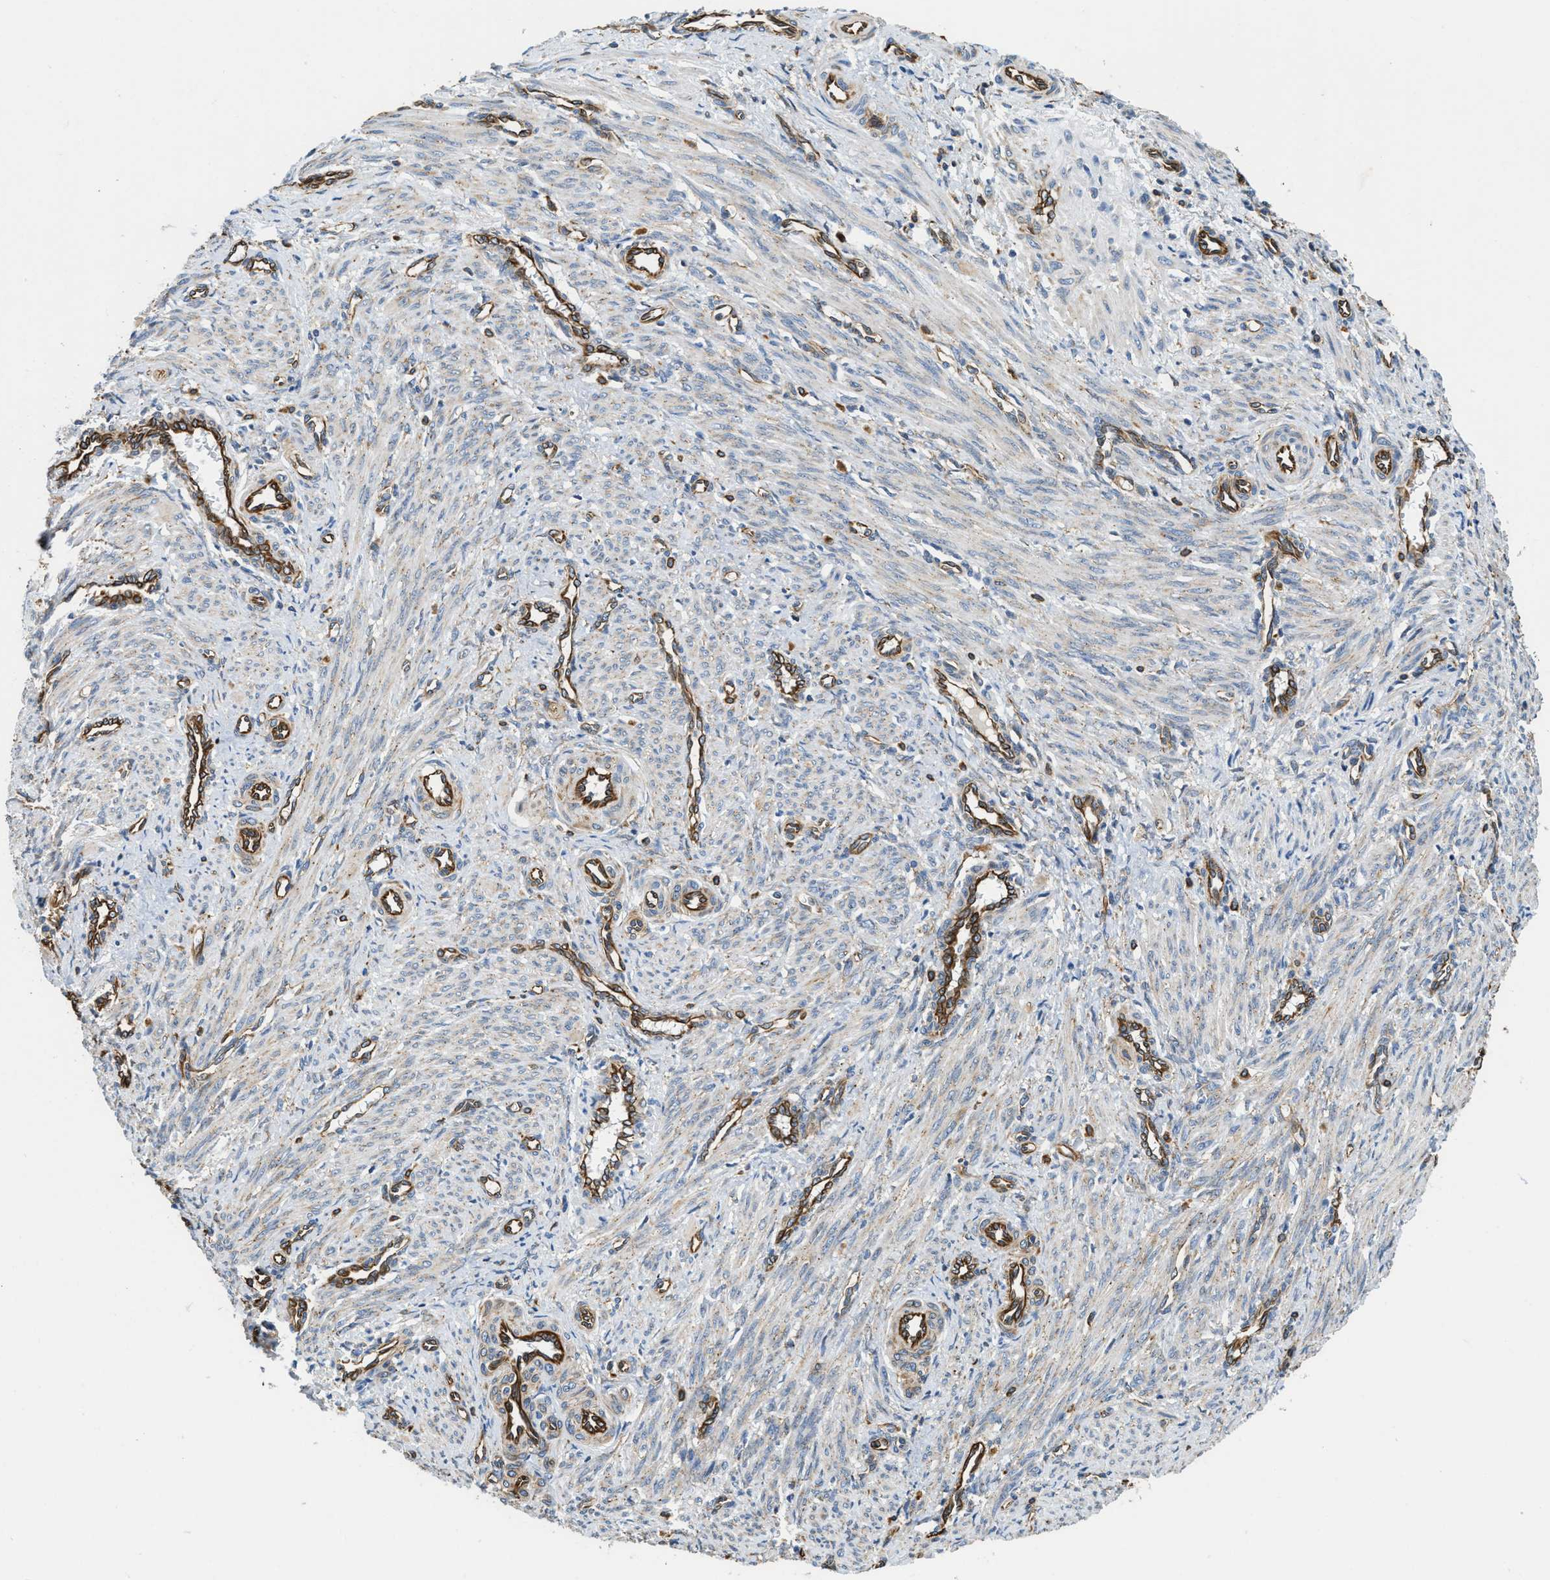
{"staining": {"intensity": "weak", "quantity": "<25%", "location": "cytoplasmic/membranous"}, "tissue": "smooth muscle", "cell_type": "Smooth muscle cells", "image_type": "normal", "snomed": [{"axis": "morphology", "description": "Normal tissue, NOS"}, {"axis": "topography", "description": "Endometrium"}], "caption": "Immunohistochemistry (IHC) photomicrograph of benign smooth muscle stained for a protein (brown), which reveals no positivity in smooth muscle cells.", "gene": "HSD17B12", "patient": {"sex": "female", "age": 33}}